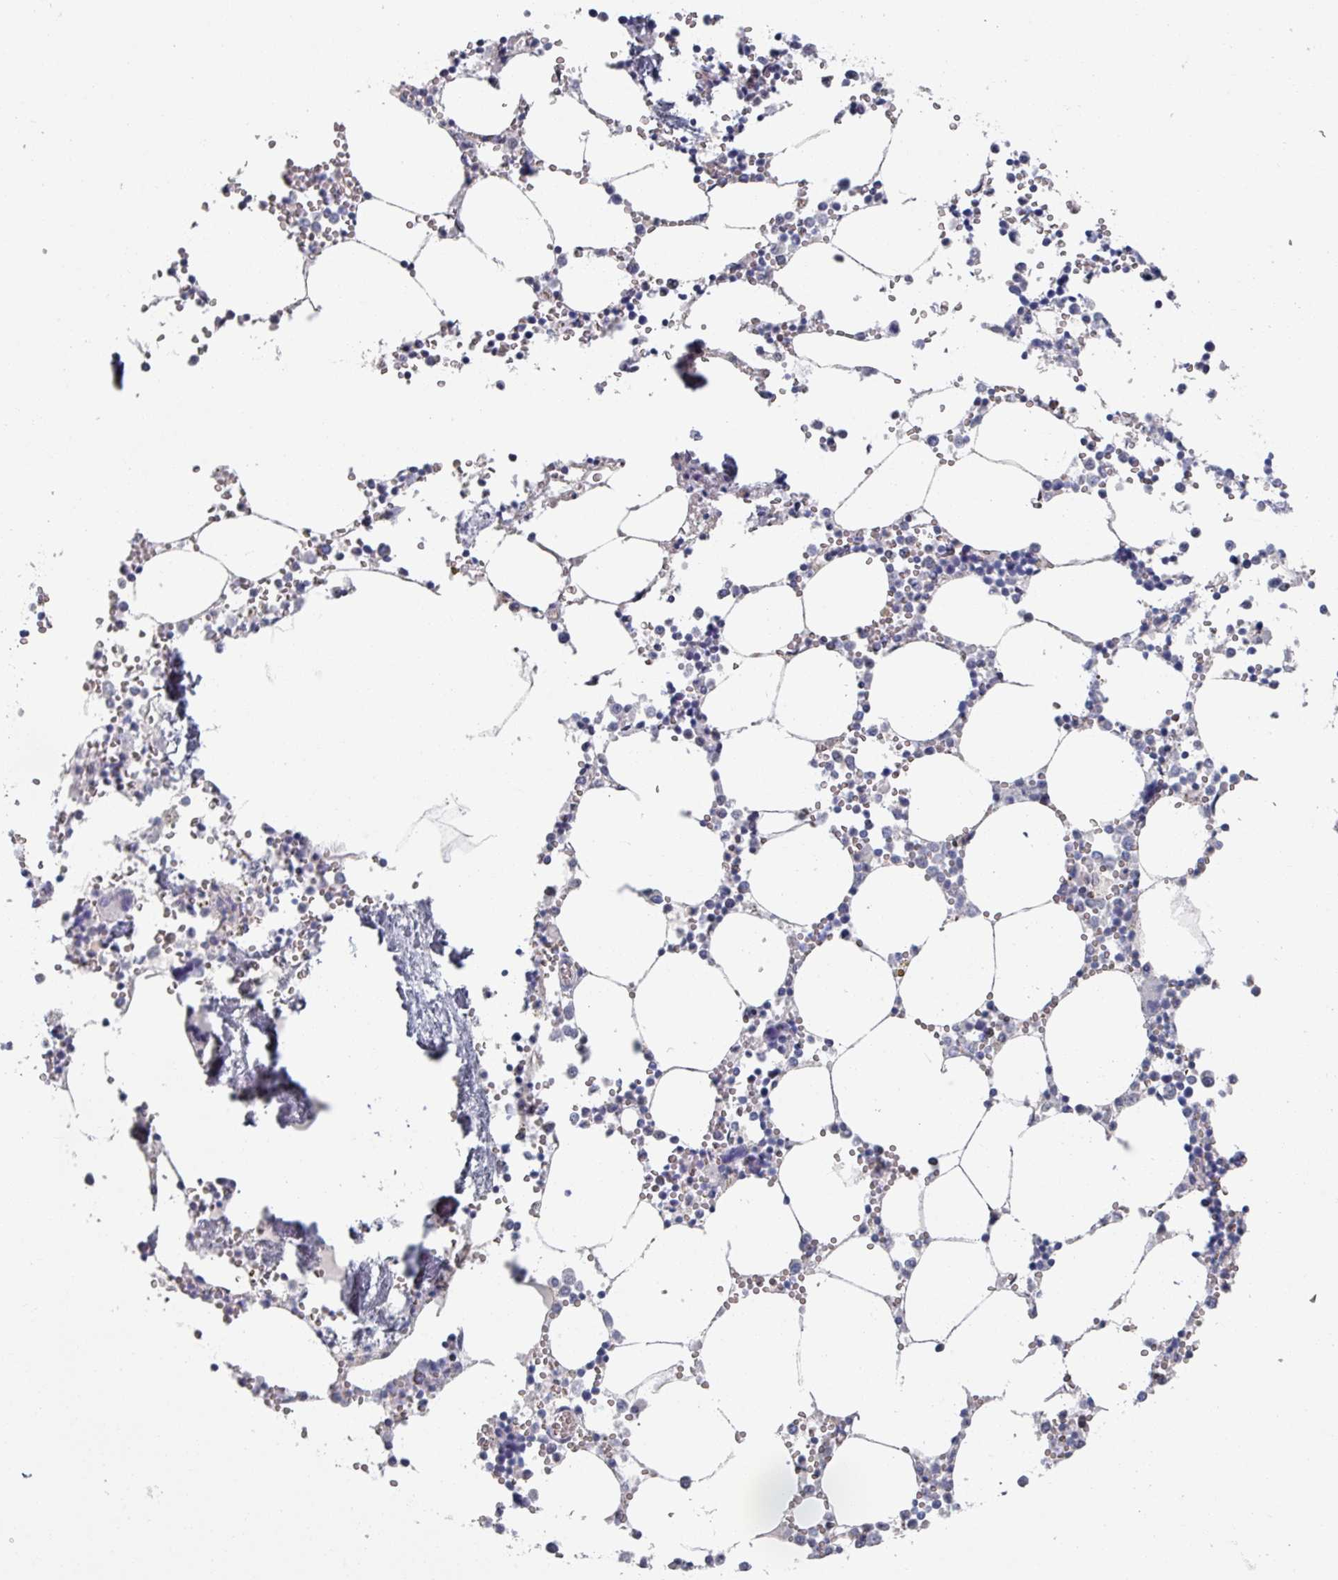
{"staining": {"intensity": "negative", "quantity": "none", "location": "none"}, "tissue": "bone marrow", "cell_type": "Hematopoietic cells", "image_type": "normal", "snomed": [{"axis": "morphology", "description": "Normal tissue, NOS"}, {"axis": "topography", "description": "Bone marrow"}], "caption": "An IHC micrograph of benign bone marrow is shown. There is no staining in hematopoietic cells of bone marrow.", "gene": "EFL1", "patient": {"sex": "male", "age": 54}}